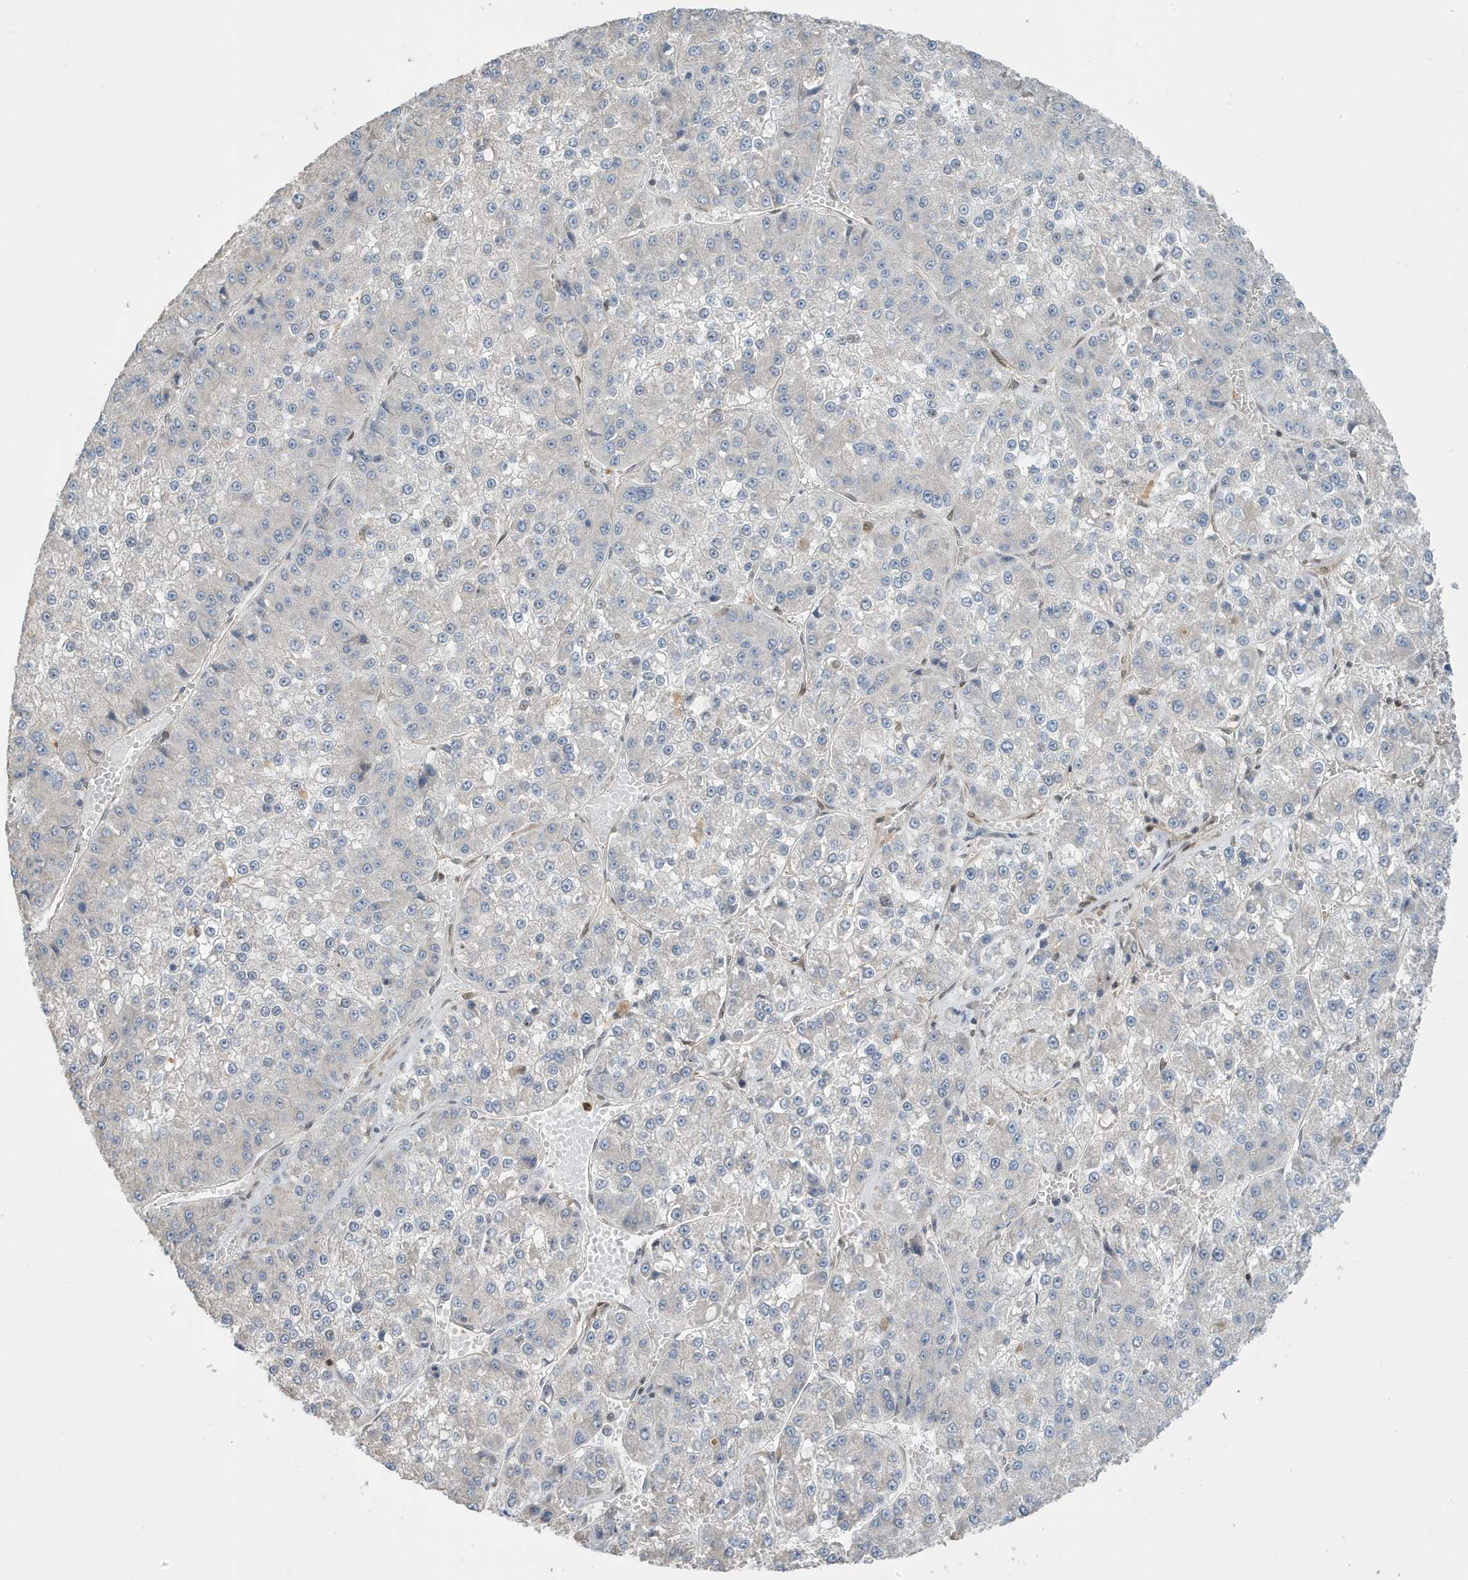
{"staining": {"intensity": "negative", "quantity": "none", "location": "none"}, "tissue": "liver cancer", "cell_type": "Tumor cells", "image_type": "cancer", "snomed": [{"axis": "morphology", "description": "Carcinoma, Hepatocellular, NOS"}, {"axis": "topography", "description": "Liver"}], "caption": "Immunohistochemistry (IHC) of human hepatocellular carcinoma (liver) demonstrates no expression in tumor cells. The staining is performed using DAB (3,3'-diaminobenzidine) brown chromogen with nuclei counter-stained in using hematoxylin.", "gene": "NCOA7", "patient": {"sex": "female", "age": 73}}